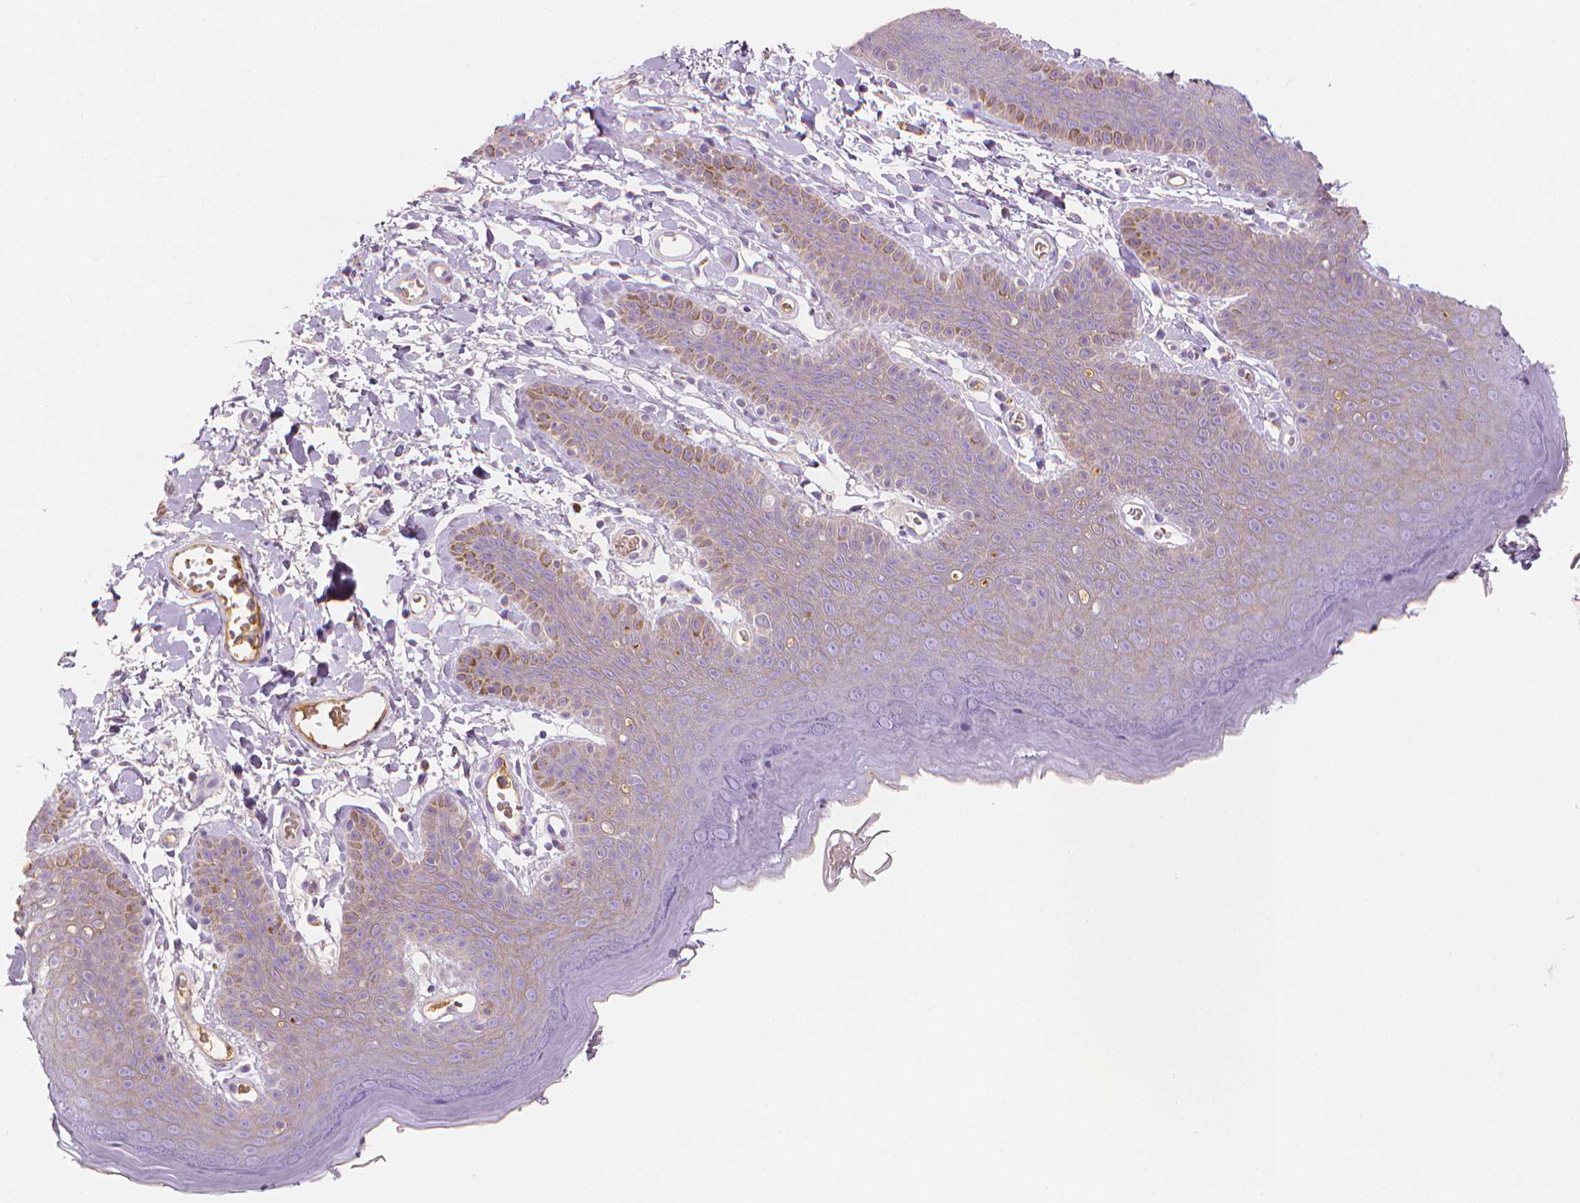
{"staining": {"intensity": "negative", "quantity": "none", "location": "none"}, "tissue": "skin", "cell_type": "Epidermal cells", "image_type": "normal", "snomed": [{"axis": "morphology", "description": "Normal tissue, NOS"}, {"axis": "topography", "description": "Anal"}], "caption": "IHC micrograph of unremarkable skin: skin stained with DAB demonstrates no significant protein staining in epidermal cells.", "gene": "APOA4", "patient": {"sex": "male", "age": 53}}